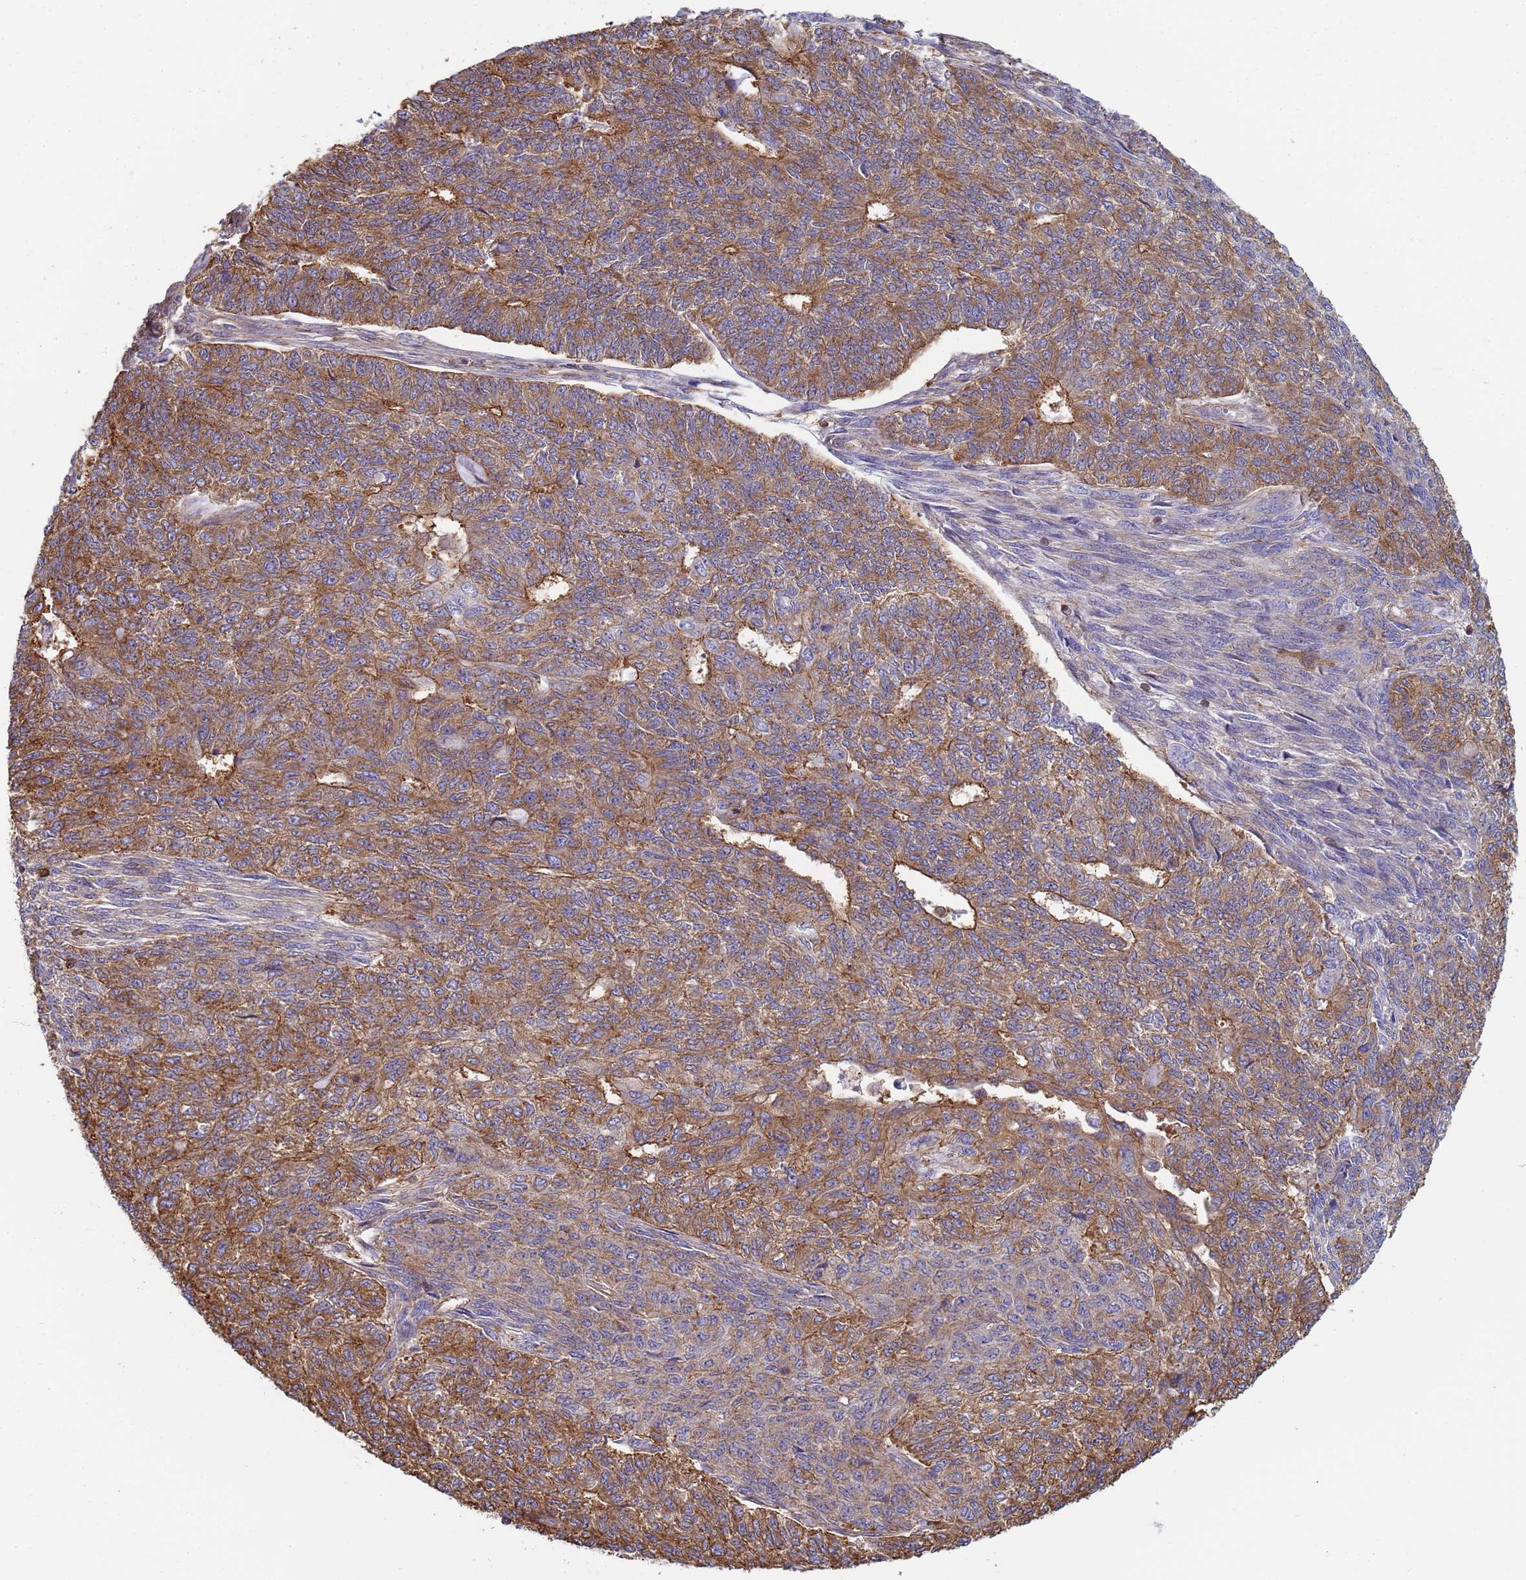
{"staining": {"intensity": "moderate", "quantity": ">75%", "location": "cytoplasmic/membranous"}, "tissue": "endometrial cancer", "cell_type": "Tumor cells", "image_type": "cancer", "snomed": [{"axis": "morphology", "description": "Adenocarcinoma, NOS"}, {"axis": "topography", "description": "Endometrium"}], "caption": "Human endometrial cancer stained with a brown dye shows moderate cytoplasmic/membranous positive positivity in approximately >75% of tumor cells.", "gene": "ZNG1B", "patient": {"sex": "female", "age": 32}}